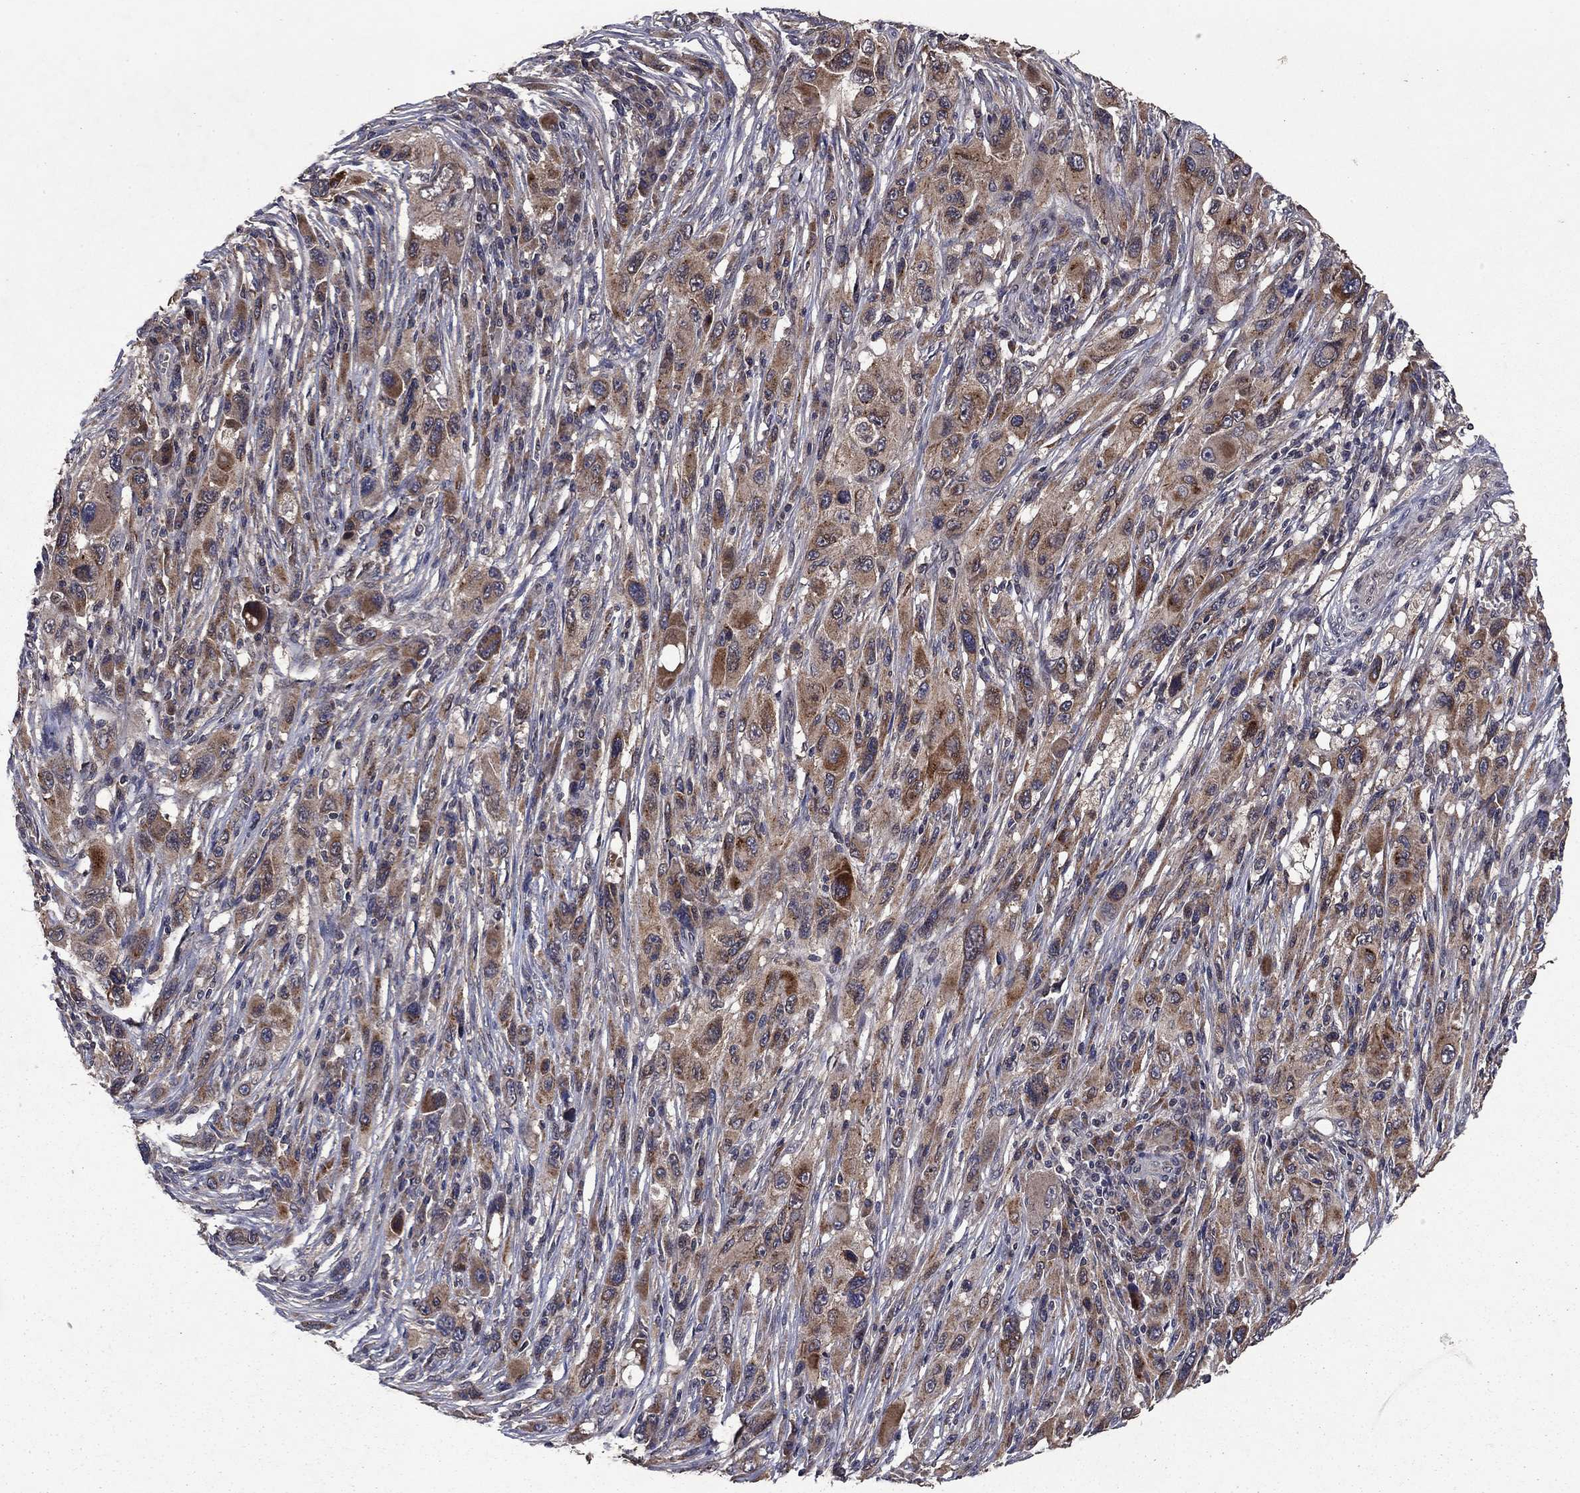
{"staining": {"intensity": "moderate", "quantity": "<25%", "location": "cytoplasmic/membranous"}, "tissue": "melanoma", "cell_type": "Tumor cells", "image_type": "cancer", "snomed": [{"axis": "morphology", "description": "Malignant melanoma, NOS"}, {"axis": "topography", "description": "Skin"}], "caption": "An immunohistochemistry (IHC) micrograph of neoplastic tissue is shown. Protein staining in brown labels moderate cytoplasmic/membranous positivity in malignant melanoma within tumor cells. Using DAB (brown) and hematoxylin (blue) stains, captured at high magnification using brightfield microscopy.", "gene": "DHRS1", "patient": {"sex": "male", "age": 53}}